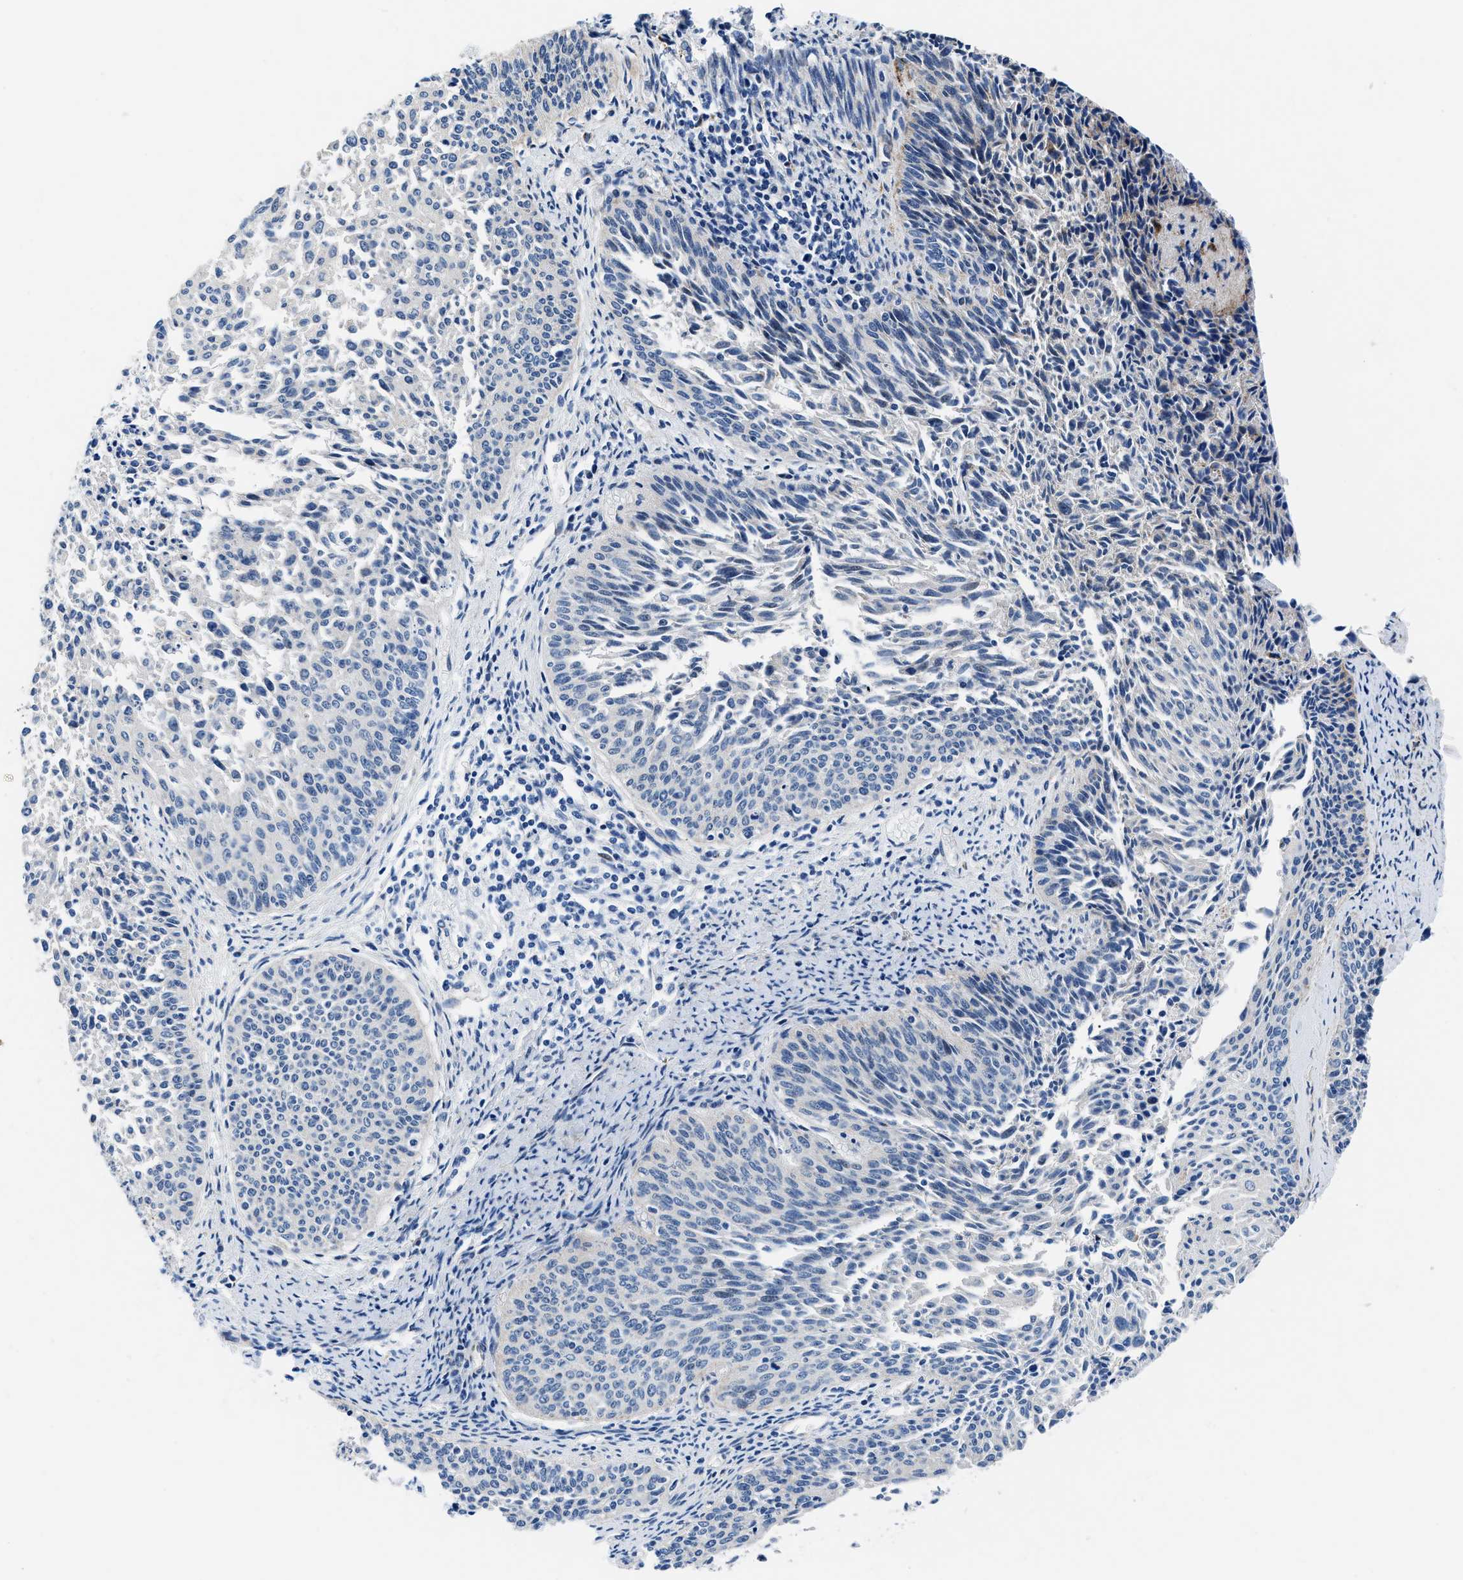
{"staining": {"intensity": "negative", "quantity": "none", "location": "none"}, "tissue": "cervical cancer", "cell_type": "Tumor cells", "image_type": "cancer", "snomed": [{"axis": "morphology", "description": "Squamous cell carcinoma, NOS"}, {"axis": "topography", "description": "Cervix"}], "caption": "High magnification brightfield microscopy of cervical squamous cell carcinoma stained with DAB (3,3'-diaminobenzidine) (brown) and counterstained with hematoxylin (blue): tumor cells show no significant positivity.", "gene": "DAG1", "patient": {"sex": "female", "age": 55}}